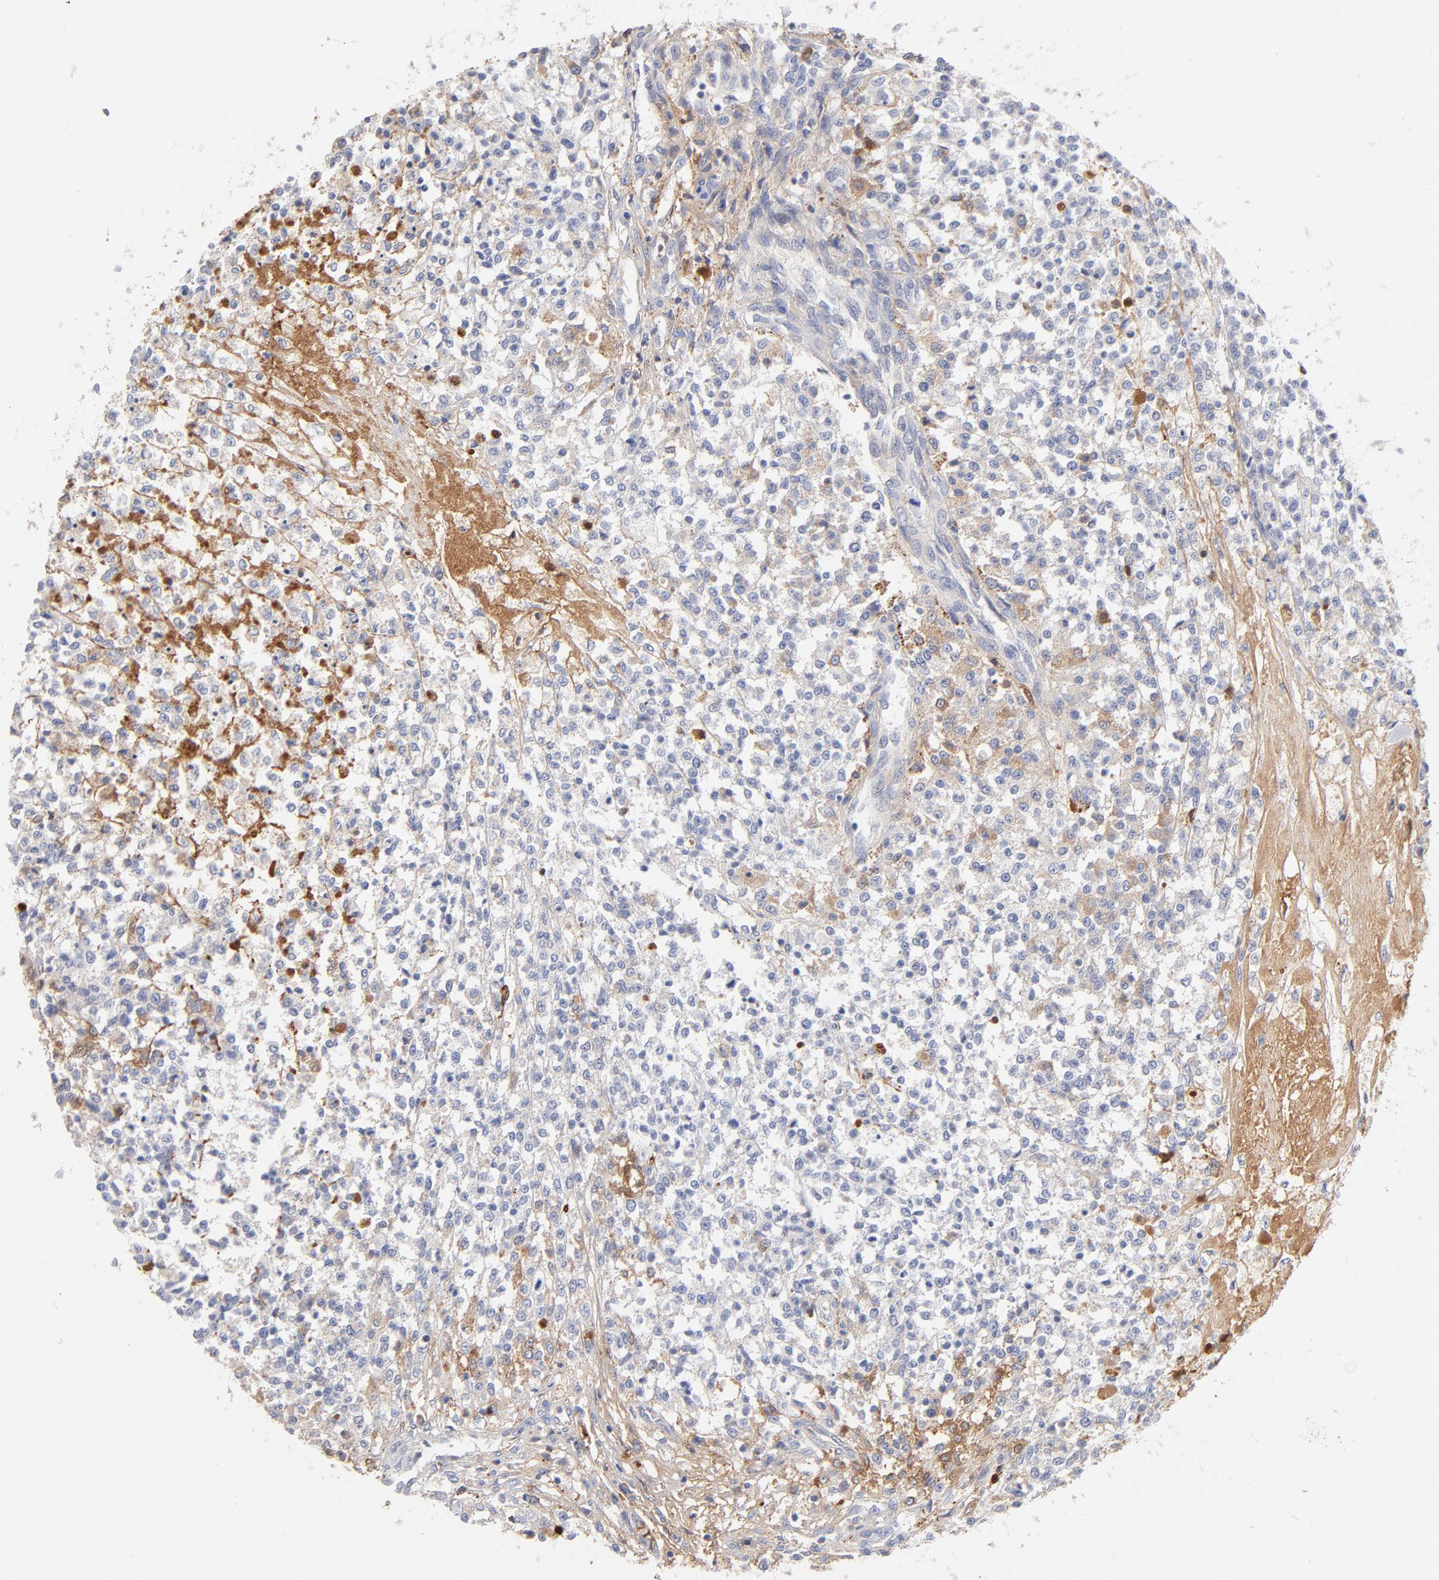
{"staining": {"intensity": "negative", "quantity": "none", "location": "none"}, "tissue": "testis cancer", "cell_type": "Tumor cells", "image_type": "cancer", "snomed": [{"axis": "morphology", "description": "Seminoma, NOS"}, {"axis": "topography", "description": "Testis"}], "caption": "High power microscopy image of an immunohistochemistry (IHC) image of testis cancer (seminoma), revealing no significant positivity in tumor cells.", "gene": "C3", "patient": {"sex": "male", "age": 59}}